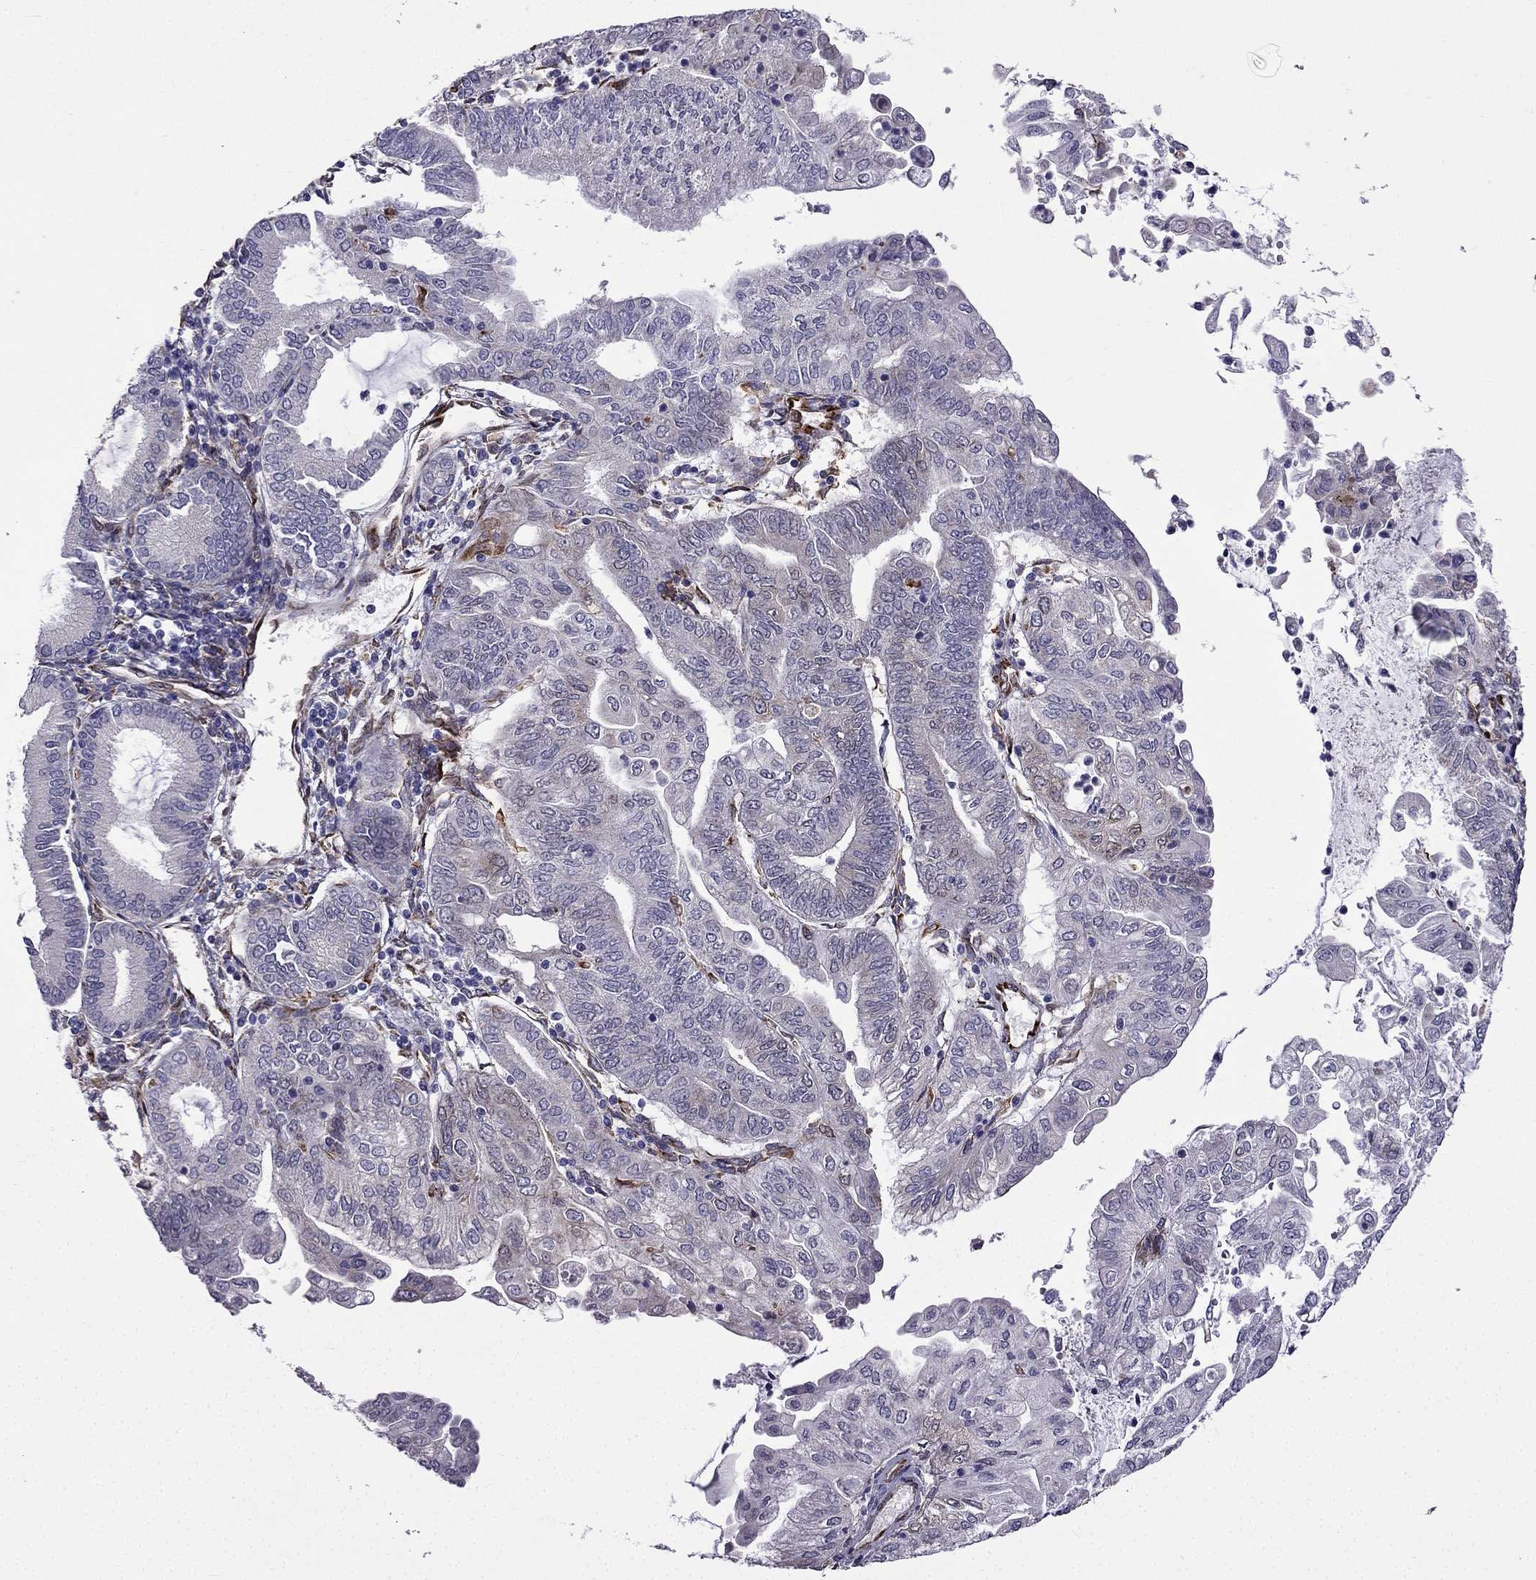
{"staining": {"intensity": "negative", "quantity": "none", "location": "none"}, "tissue": "endometrial cancer", "cell_type": "Tumor cells", "image_type": "cancer", "snomed": [{"axis": "morphology", "description": "Adenocarcinoma, NOS"}, {"axis": "topography", "description": "Endometrium"}], "caption": "This is a image of immunohistochemistry (IHC) staining of adenocarcinoma (endometrial), which shows no positivity in tumor cells.", "gene": "IKBIP", "patient": {"sex": "female", "age": 55}}